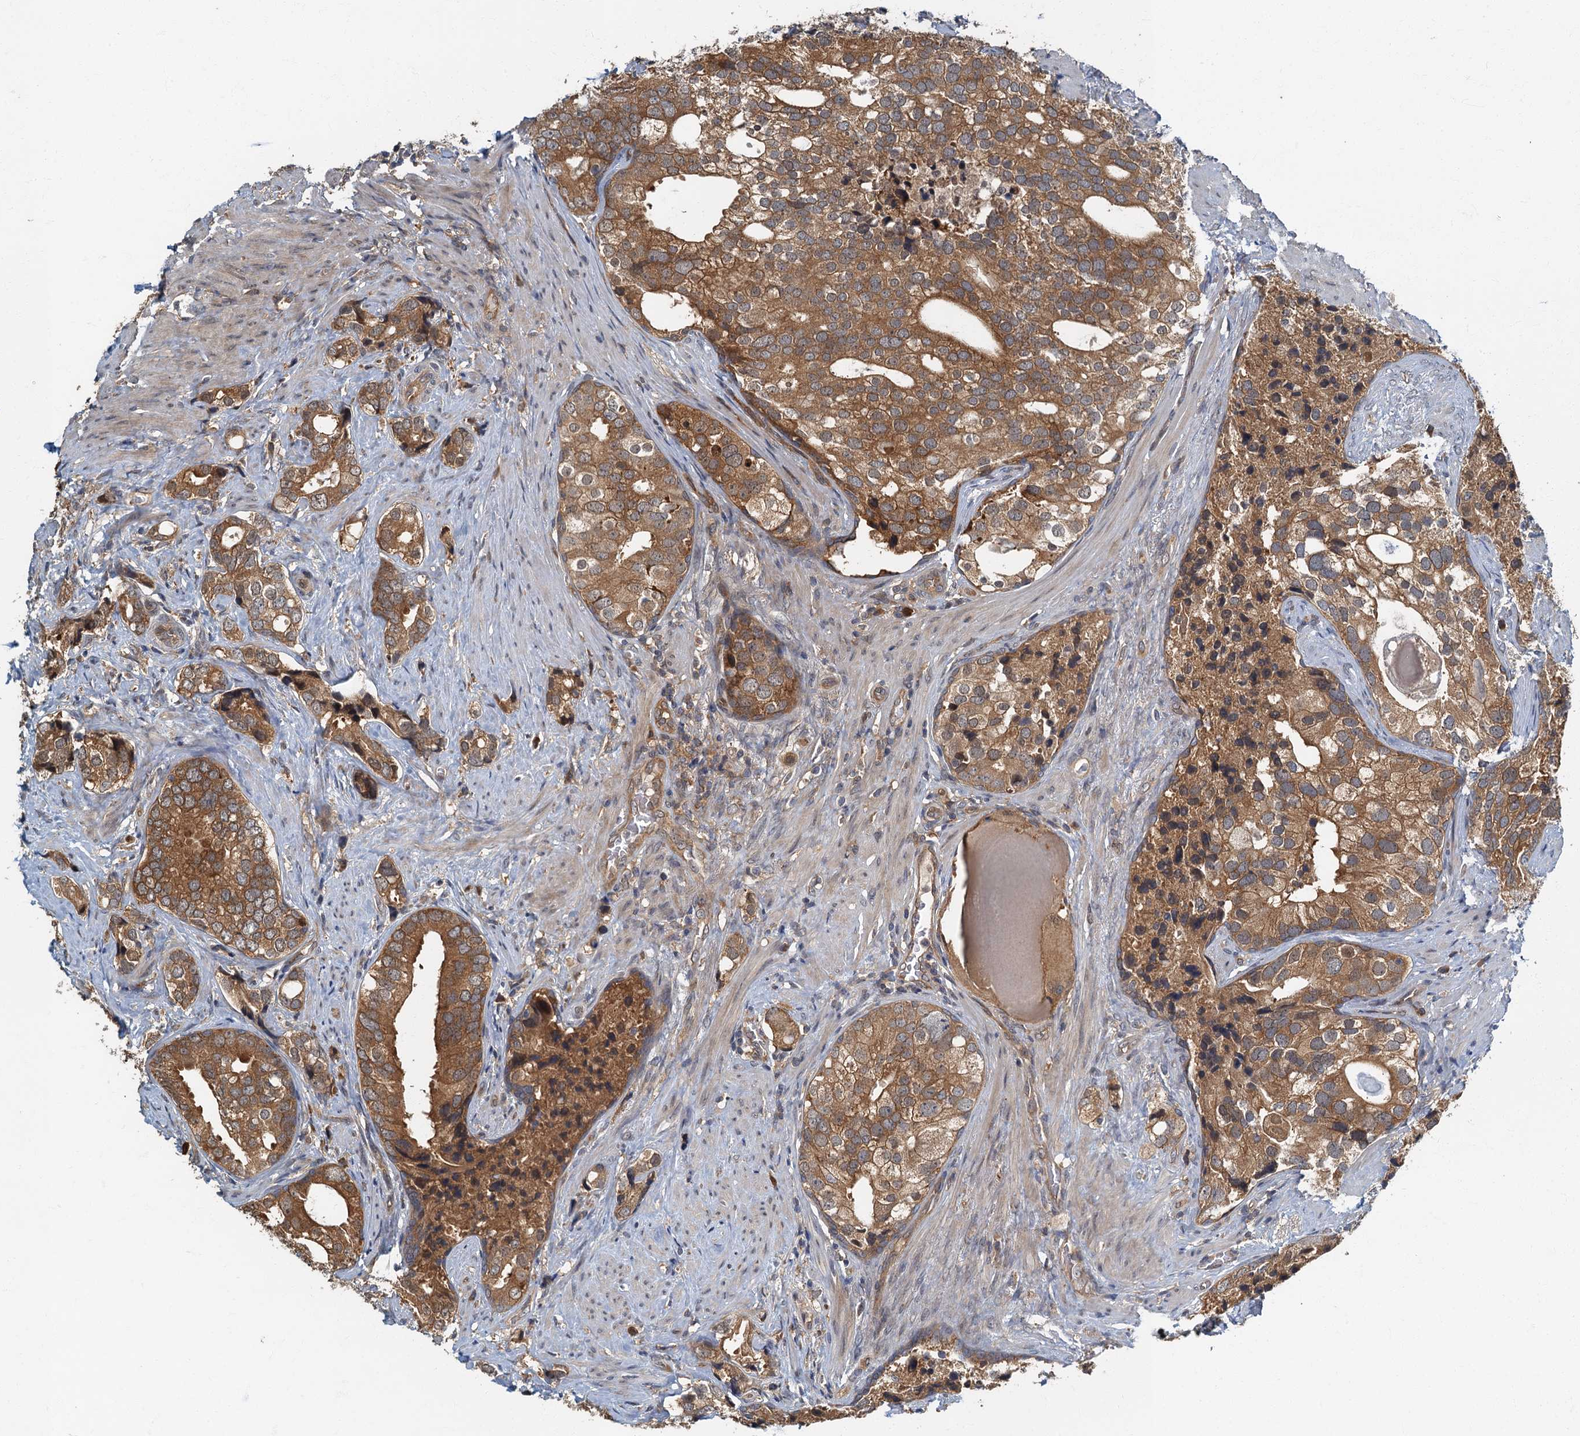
{"staining": {"intensity": "moderate", "quantity": ">75%", "location": "cytoplasmic/membranous"}, "tissue": "prostate cancer", "cell_type": "Tumor cells", "image_type": "cancer", "snomed": [{"axis": "morphology", "description": "Adenocarcinoma, High grade"}, {"axis": "topography", "description": "Prostate"}], "caption": "This micrograph exhibits immunohistochemistry (IHC) staining of human prostate cancer, with medium moderate cytoplasmic/membranous expression in about >75% of tumor cells.", "gene": "TBCK", "patient": {"sex": "male", "age": 75}}